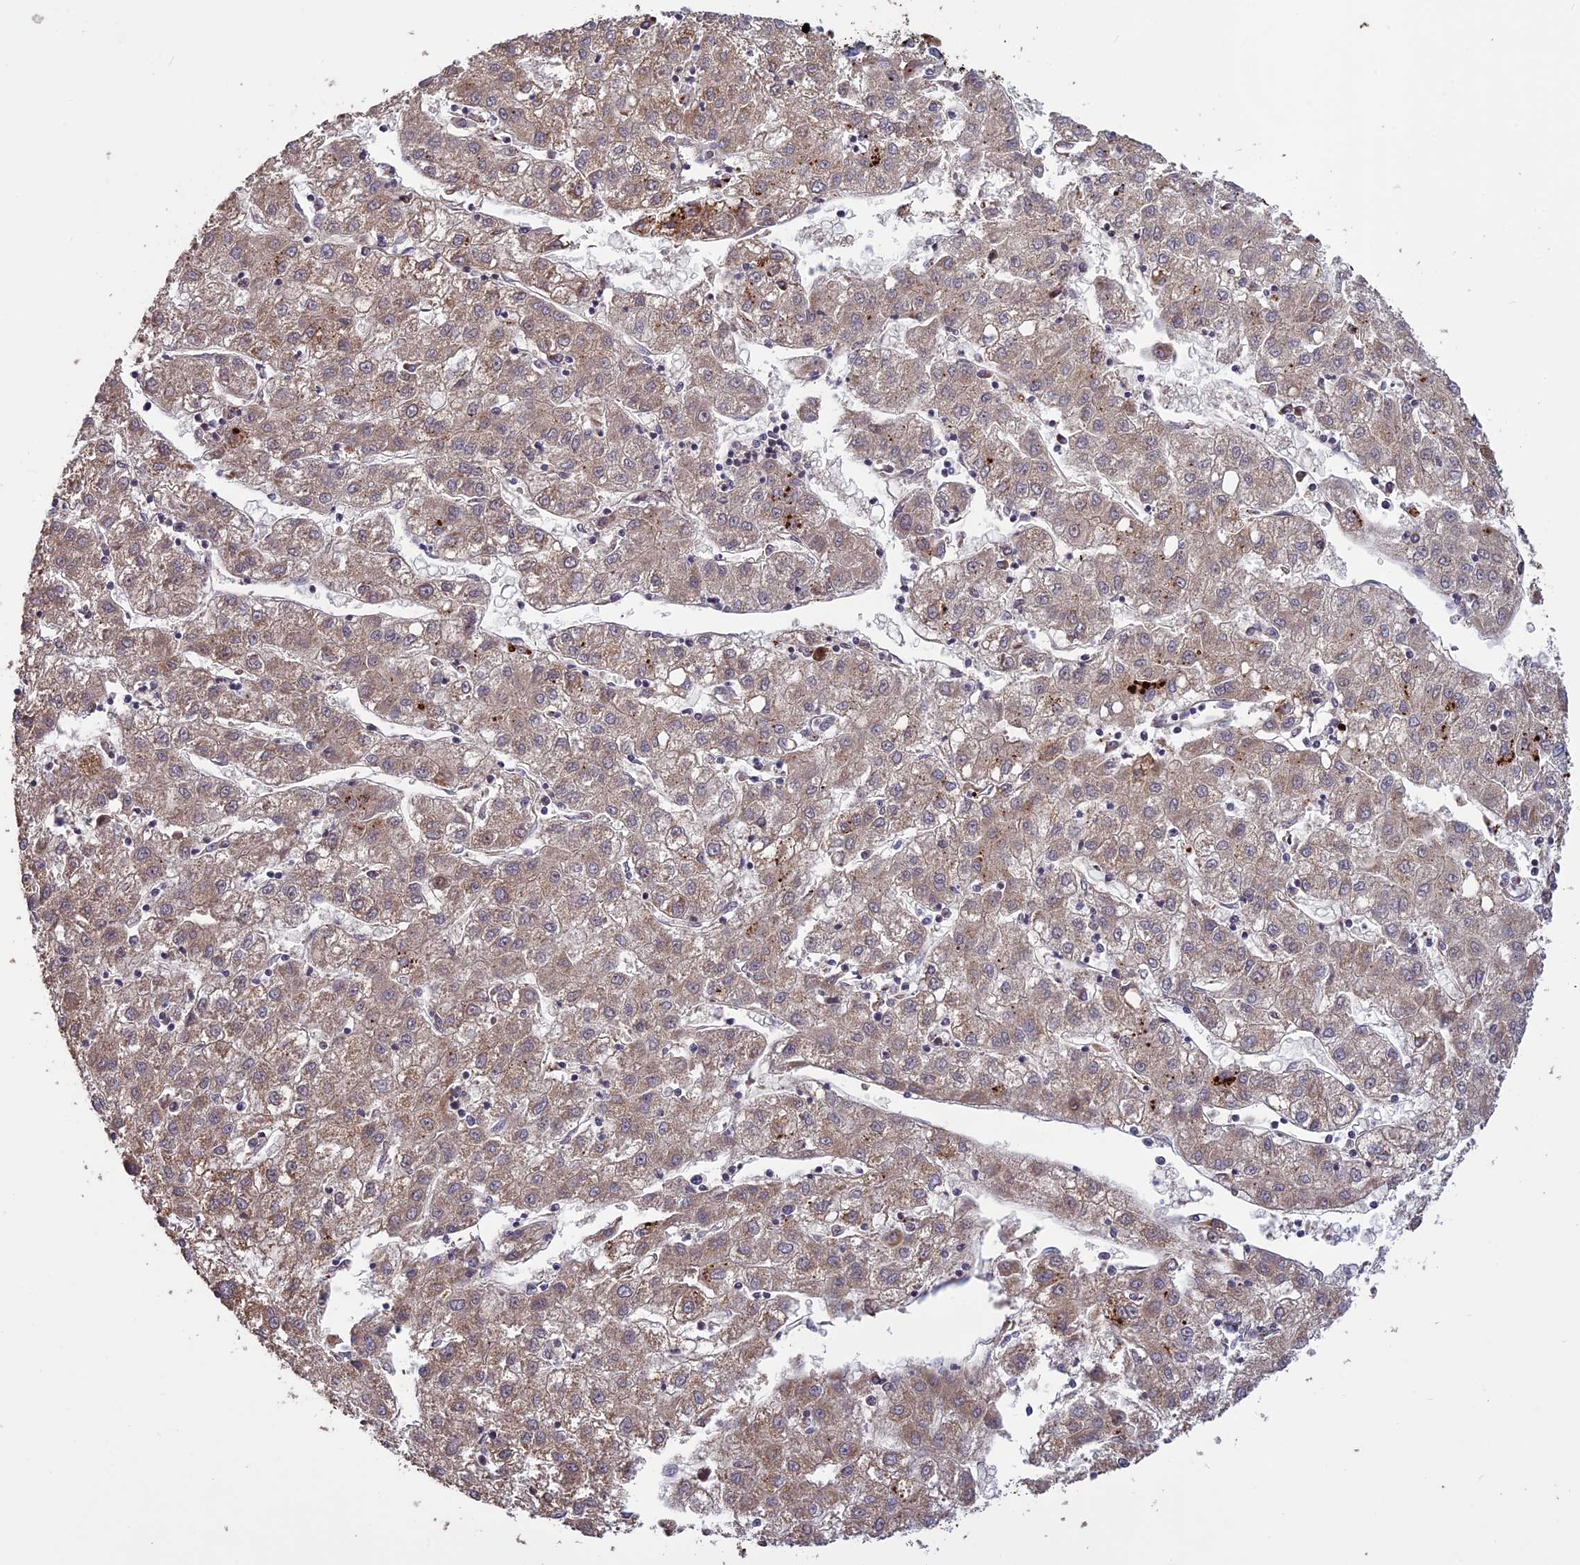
{"staining": {"intensity": "weak", "quantity": "25%-75%", "location": "cytoplasmic/membranous"}, "tissue": "liver cancer", "cell_type": "Tumor cells", "image_type": "cancer", "snomed": [{"axis": "morphology", "description": "Carcinoma, Hepatocellular, NOS"}, {"axis": "topography", "description": "Liver"}], "caption": "High-power microscopy captured an immunohistochemistry photomicrograph of liver hepatocellular carcinoma, revealing weak cytoplasmic/membranous positivity in approximately 25%-75% of tumor cells.", "gene": "SPG21", "patient": {"sex": "male", "age": 72}}